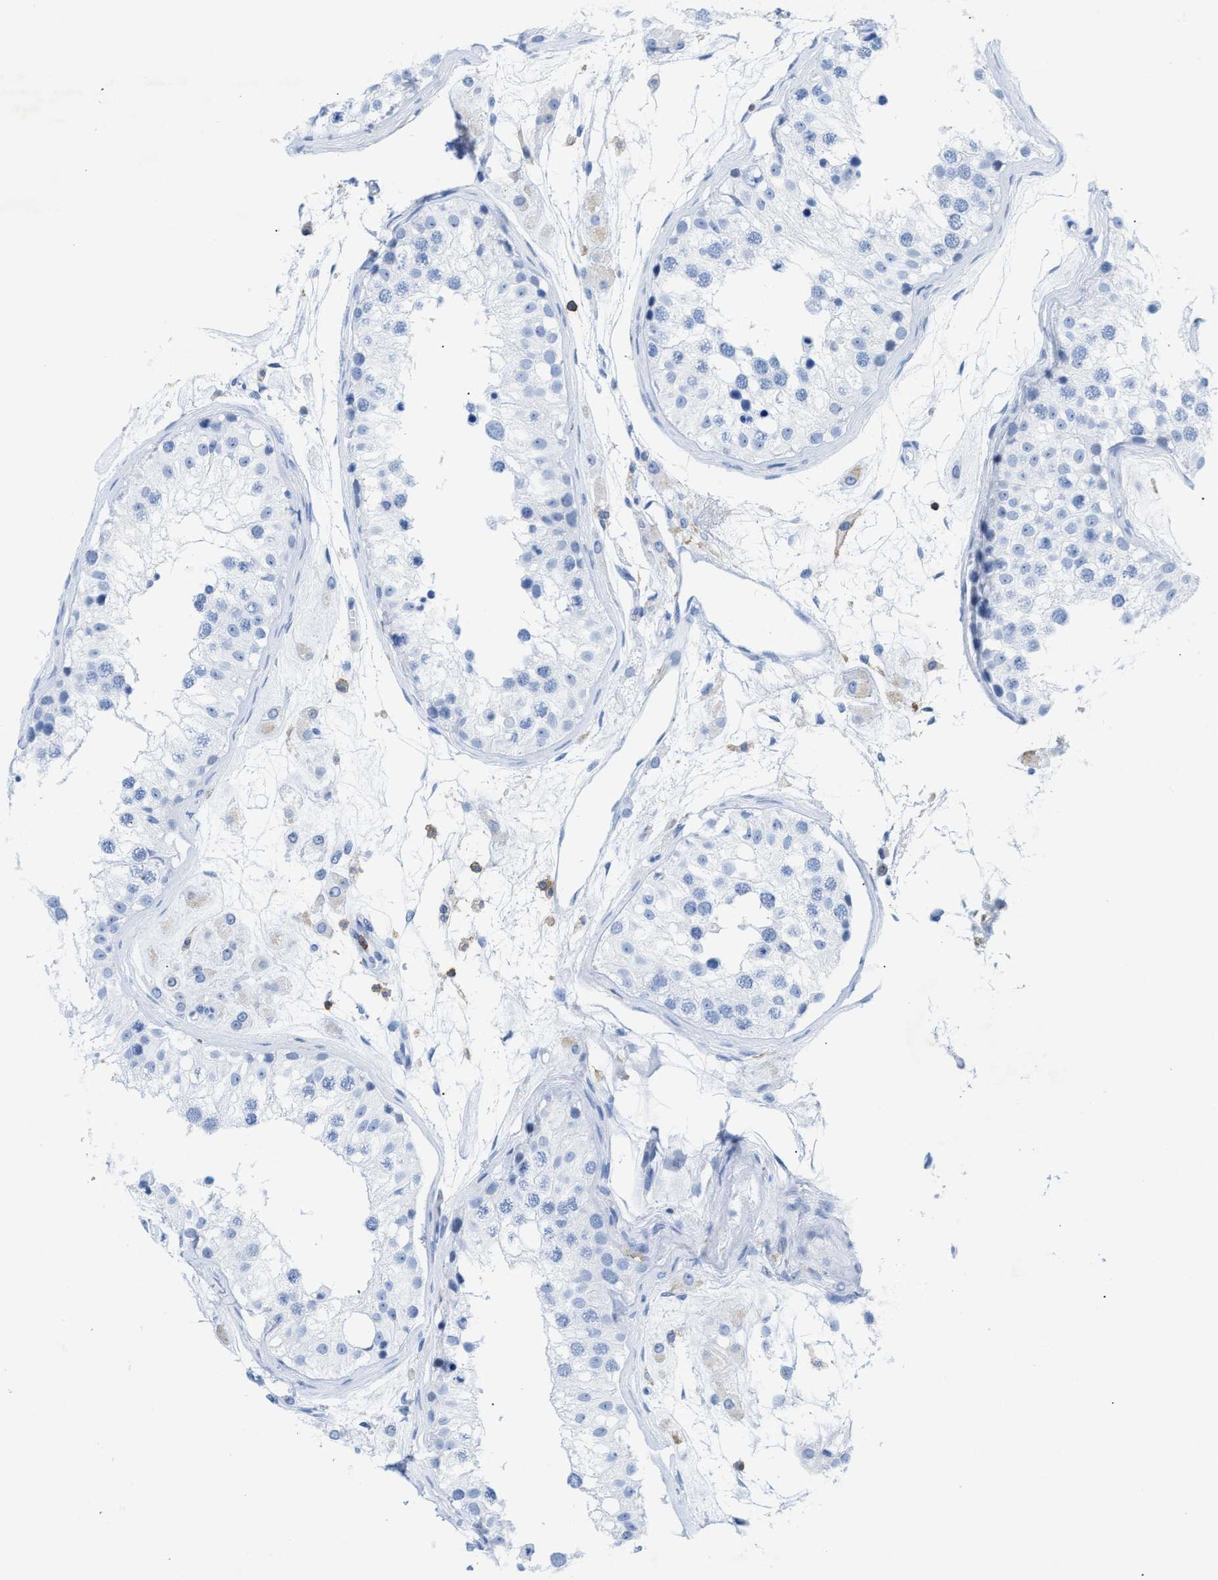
{"staining": {"intensity": "negative", "quantity": "none", "location": "none"}, "tissue": "testis", "cell_type": "Cells in seminiferous ducts", "image_type": "normal", "snomed": [{"axis": "morphology", "description": "Normal tissue, NOS"}, {"axis": "morphology", "description": "Adenocarcinoma, metastatic, NOS"}, {"axis": "topography", "description": "Testis"}], "caption": "Cells in seminiferous ducts show no significant staining in normal testis. (Brightfield microscopy of DAB immunohistochemistry at high magnification).", "gene": "LCP1", "patient": {"sex": "male", "age": 26}}